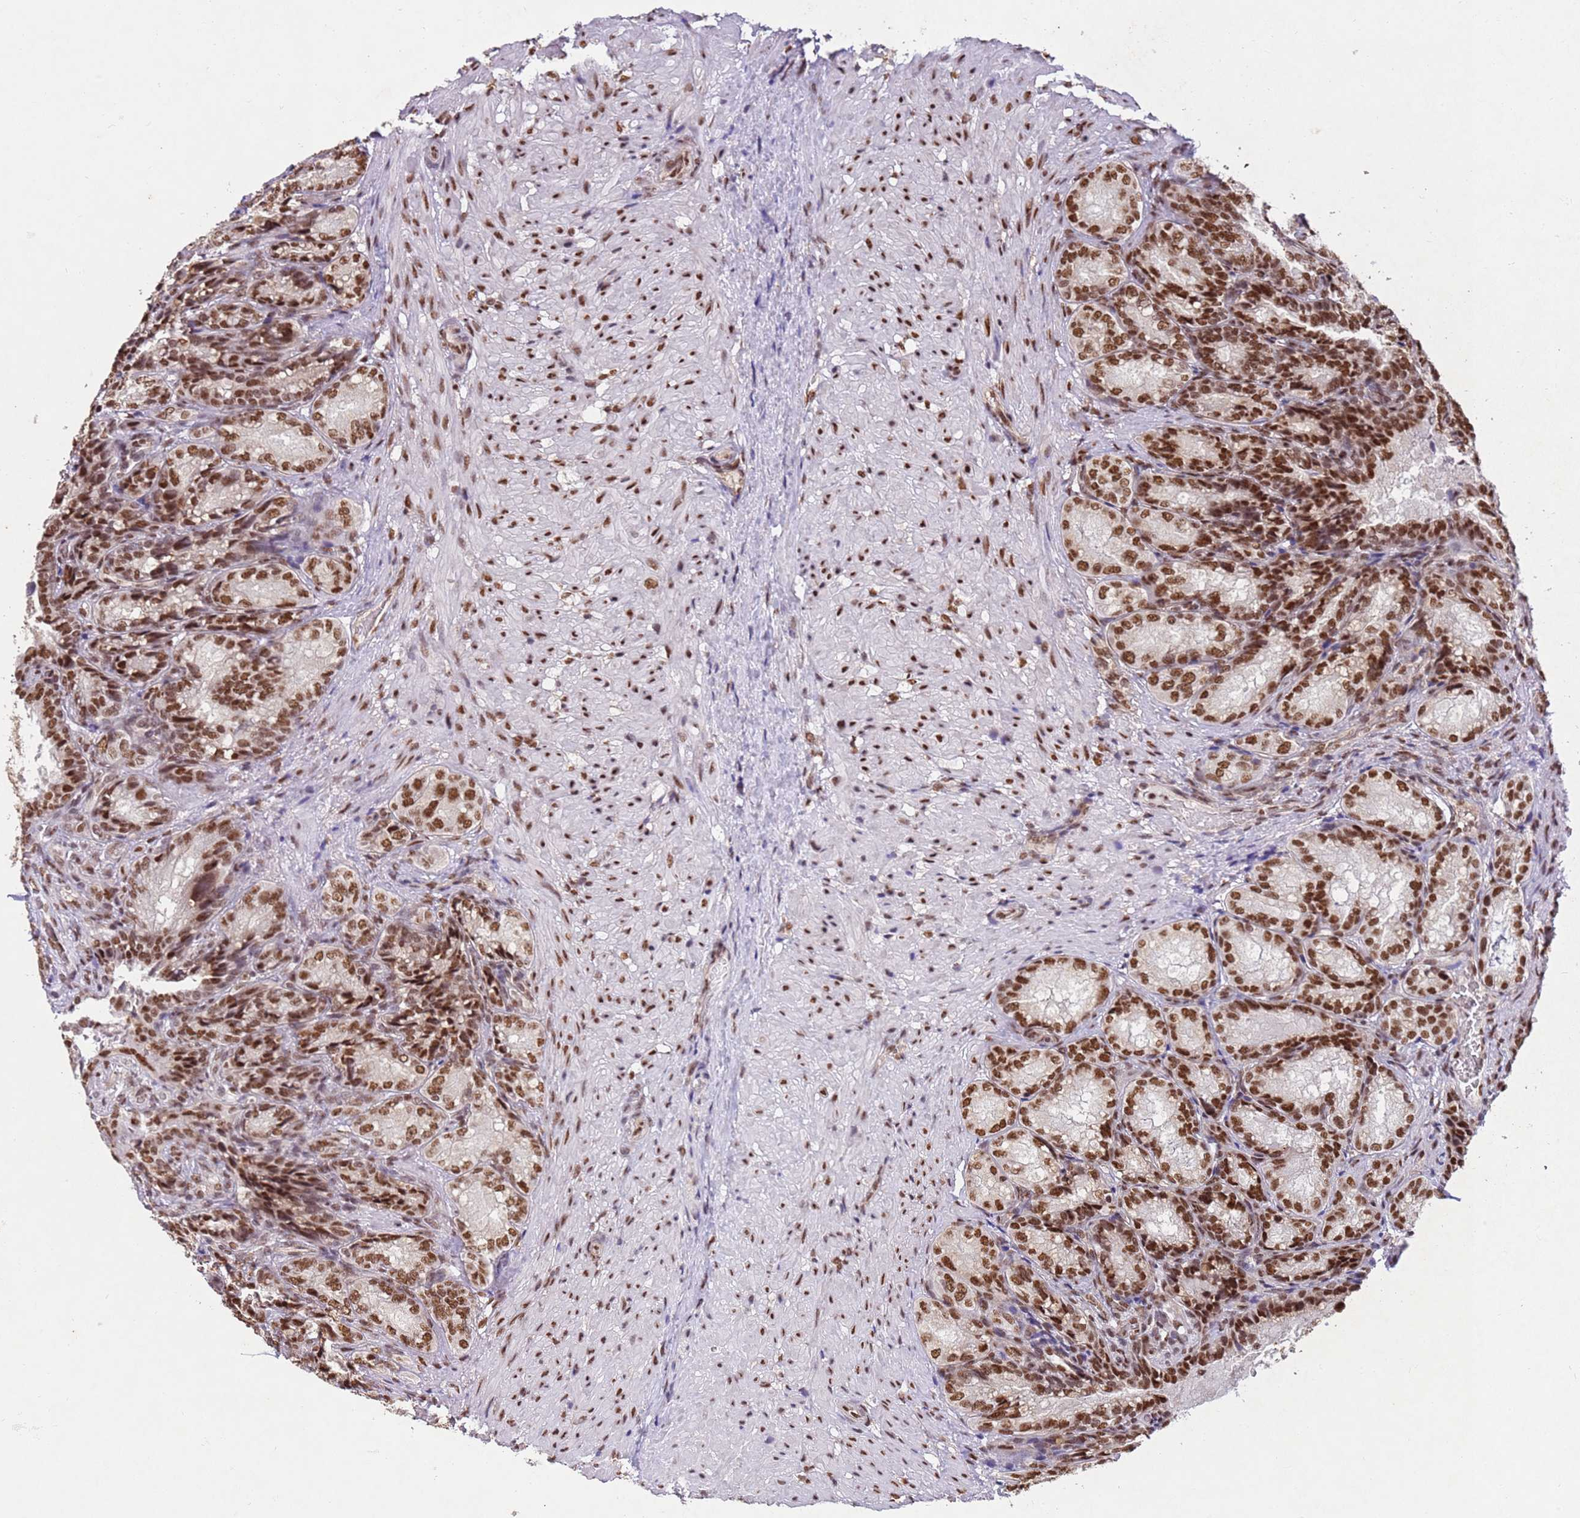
{"staining": {"intensity": "strong", "quantity": ">75%", "location": "nuclear"}, "tissue": "seminal vesicle", "cell_type": "Glandular cells", "image_type": "normal", "snomed": [{"axis": "morphology", "description": "Normal tissue, NOS"}, {"axis": "topography", "description": "Seminal veicle"}], "caption": "Immunohistochemistry micrograph of benign seminal vesicle stained for a protein (brown), which demonstrates high levels of strong nuclear expression in approximately >75% of glandular cells.", "gene": "ESF1", "patient": {"sex": "male", "age": 58}}